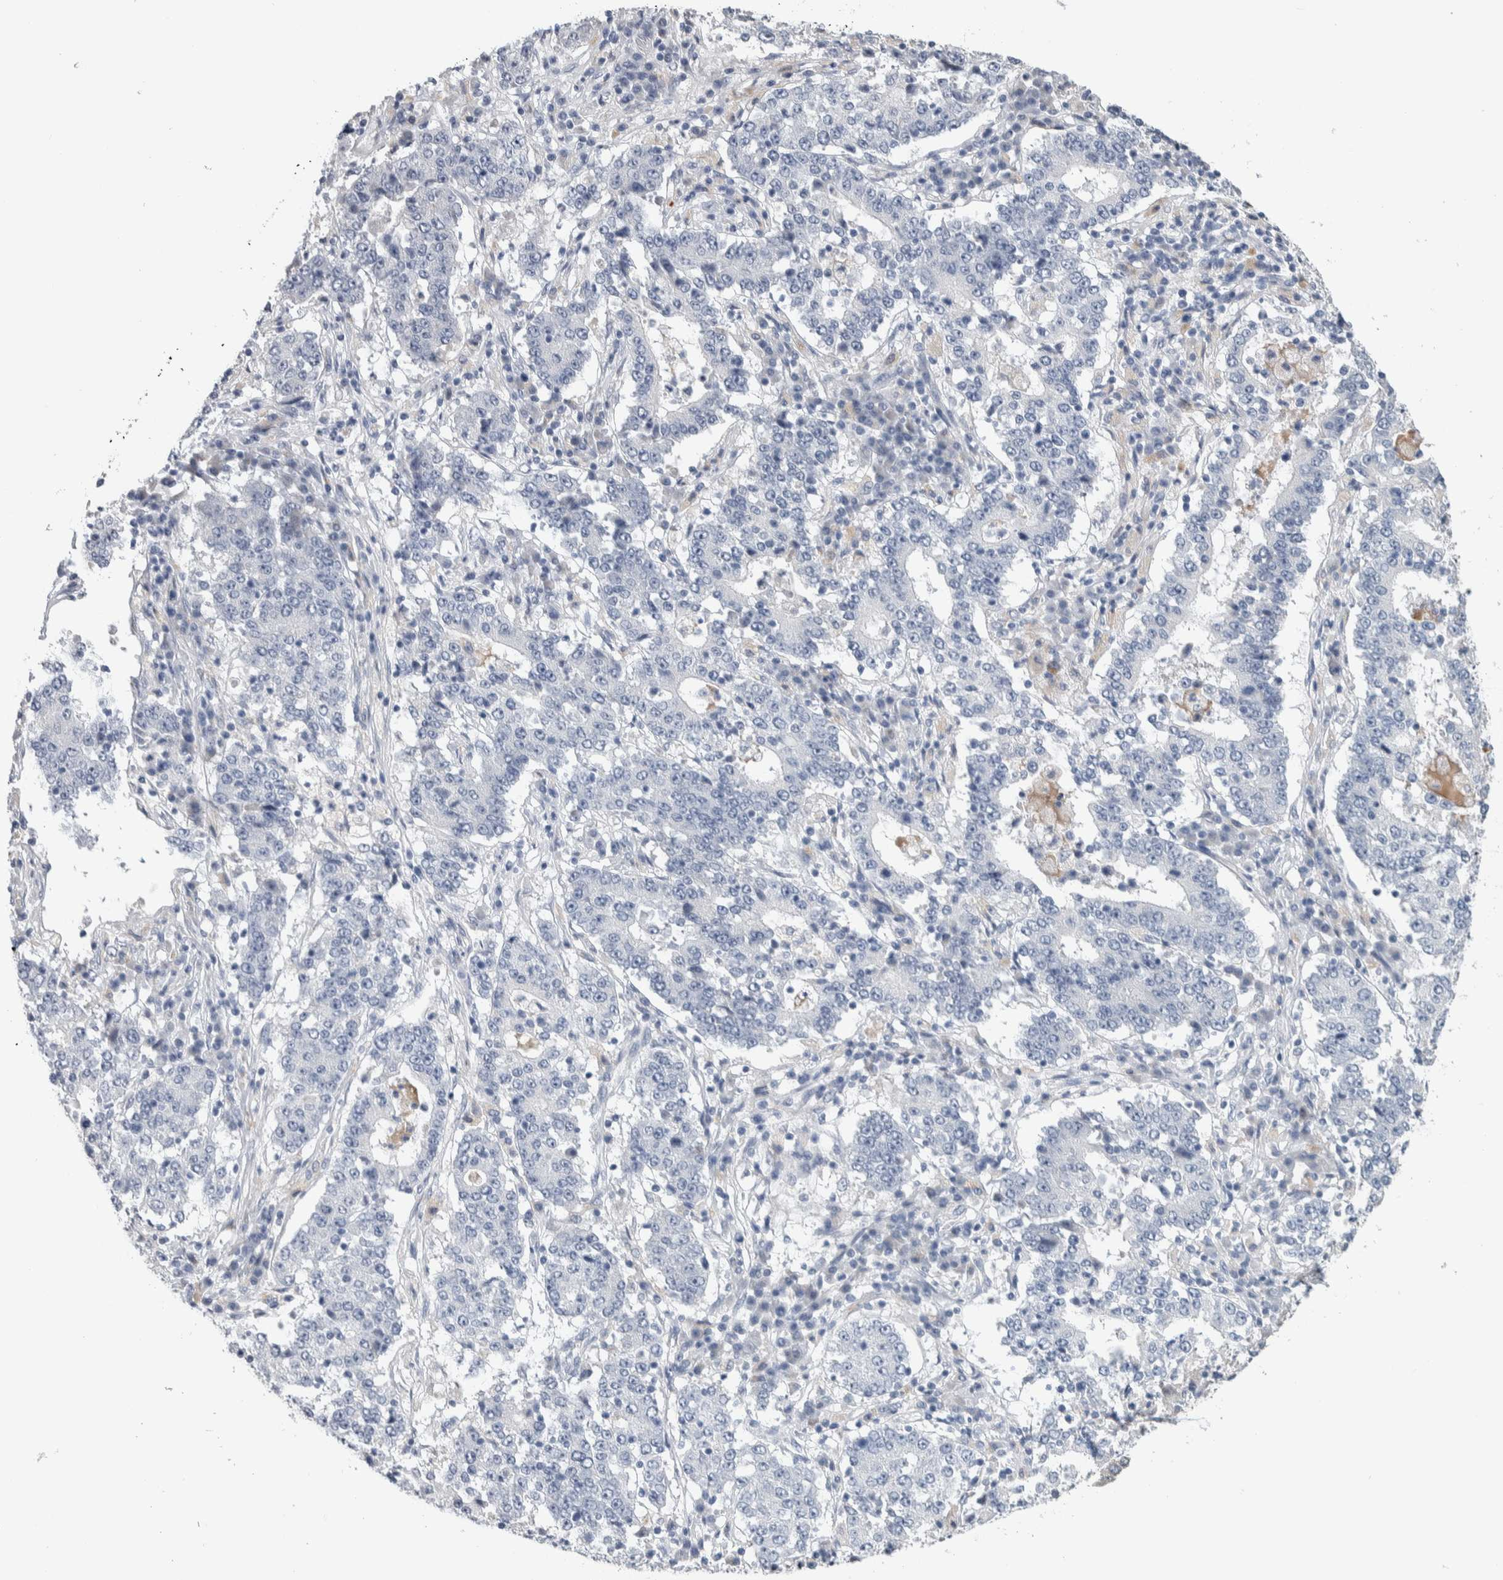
{"staining": {"intensity": "negative", "quantity": "none", "location": "none"}, "tissue": "stomach cancer", "cell_type": "Tumor cells", "image_type": "cancer", "snomed": [{"axis": "morphology", "description": "Adenocarcinoma, NOS"}, {"axis": "topography", "description": "Stomach"}], "caption": "Stomach cancer (adenocarcinoma) was stained to show a protein in brown. There is no significant staining in tumor cells.", "gene": "TMEM102", "patient": {"sex": "male", "age": 59}}